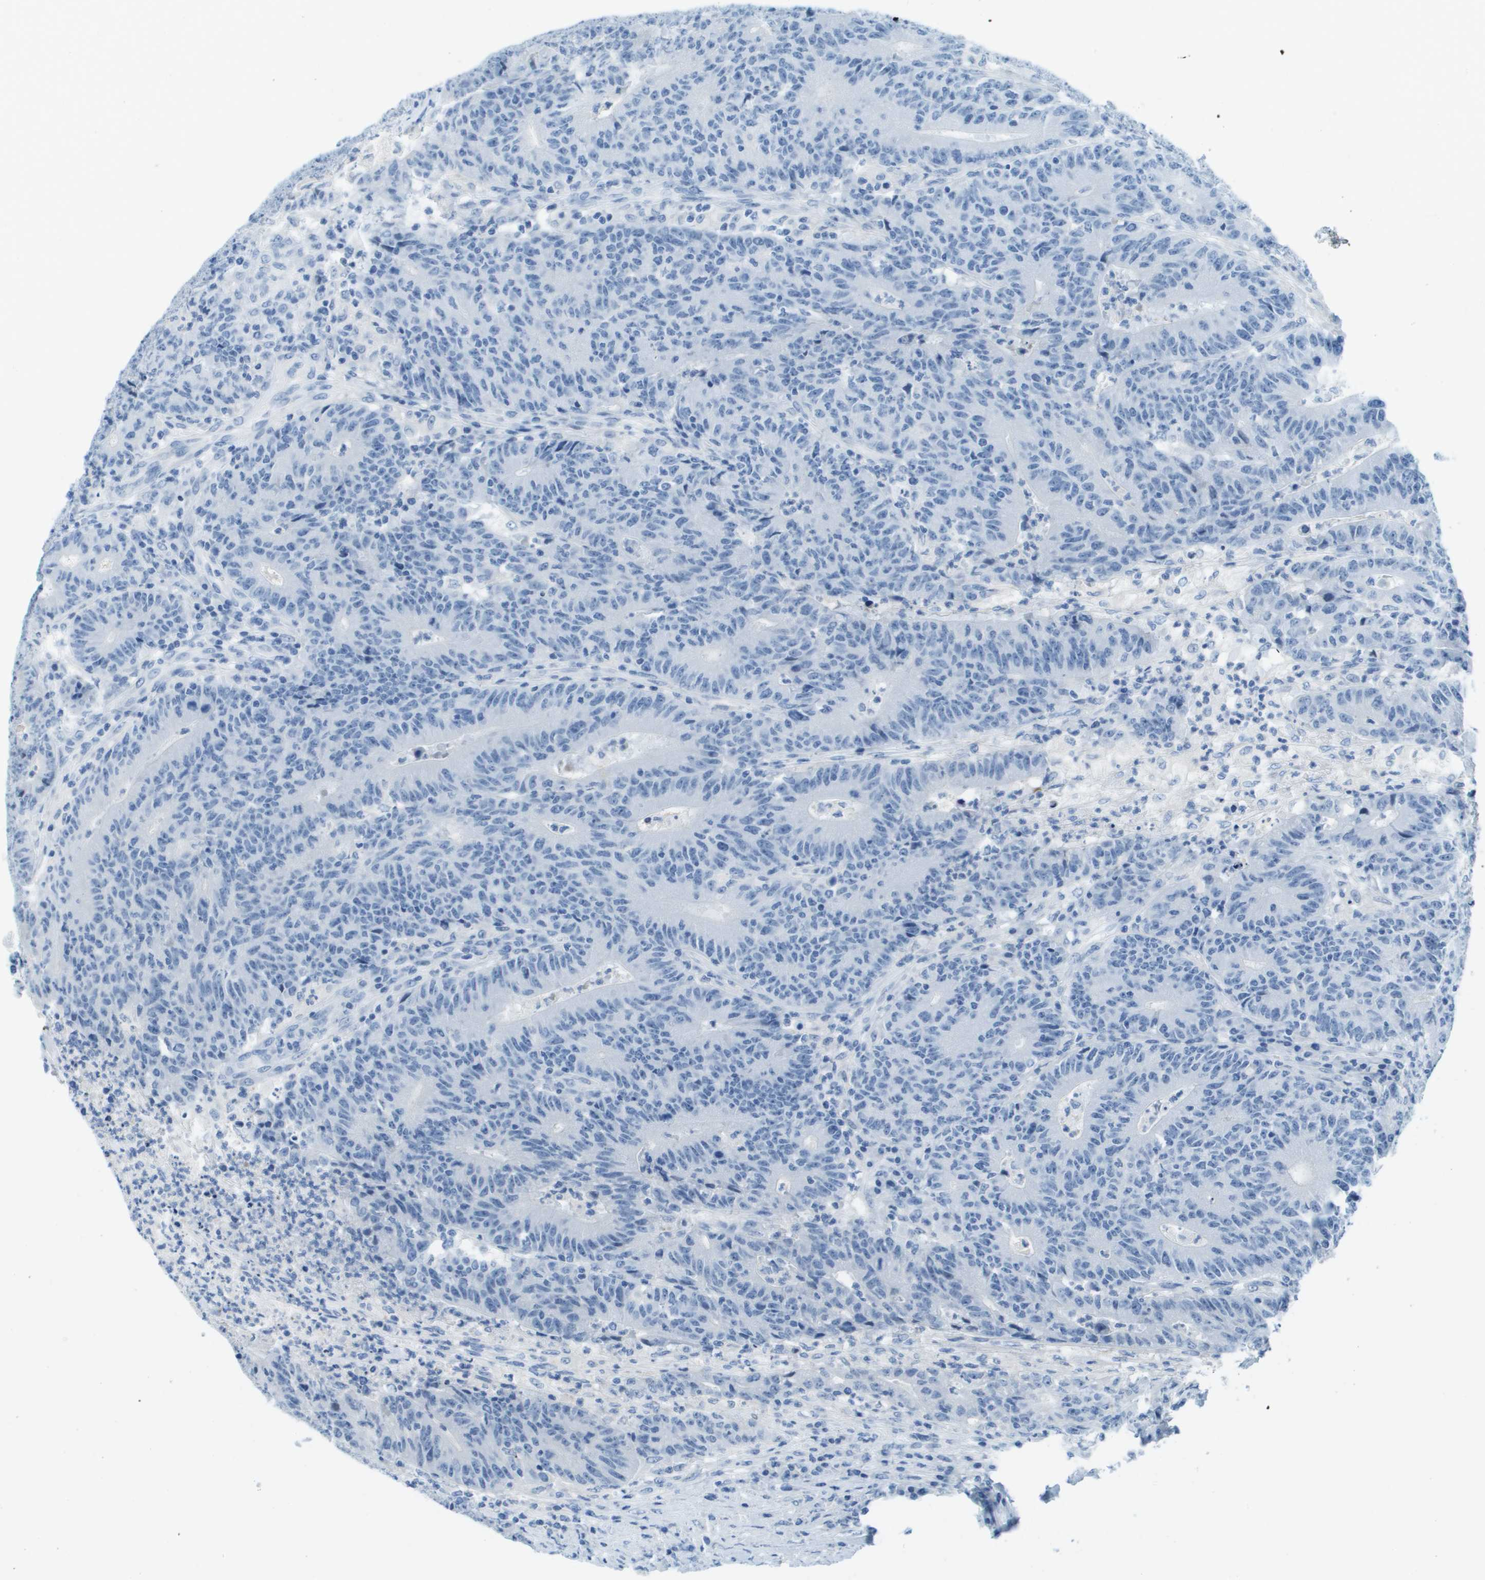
{"staining": {"intensity": "negative", "quantity": "none", "location": "none"}, "tissue": "colorectal cancer", "cell_type": "Tumor cells", "image_type": "cancer", "snomed": [{"axis": "morphology", "description": "Normal tissue, NOS"}, {"axis": "morphology", "description": "Adenocarcinoma, NOS"}, {"axis": "topography", "description": "Colon"}], "caption": "This image is of adenocarcinoma (colorectal) stained with immunohistochemistry (IHC) to label a protein in brown with the nuclei are counter-stained blue. There is no expression in tumor cells.", "gene": "CDHR2", "patient": {"sex": "female", "age": 75}}